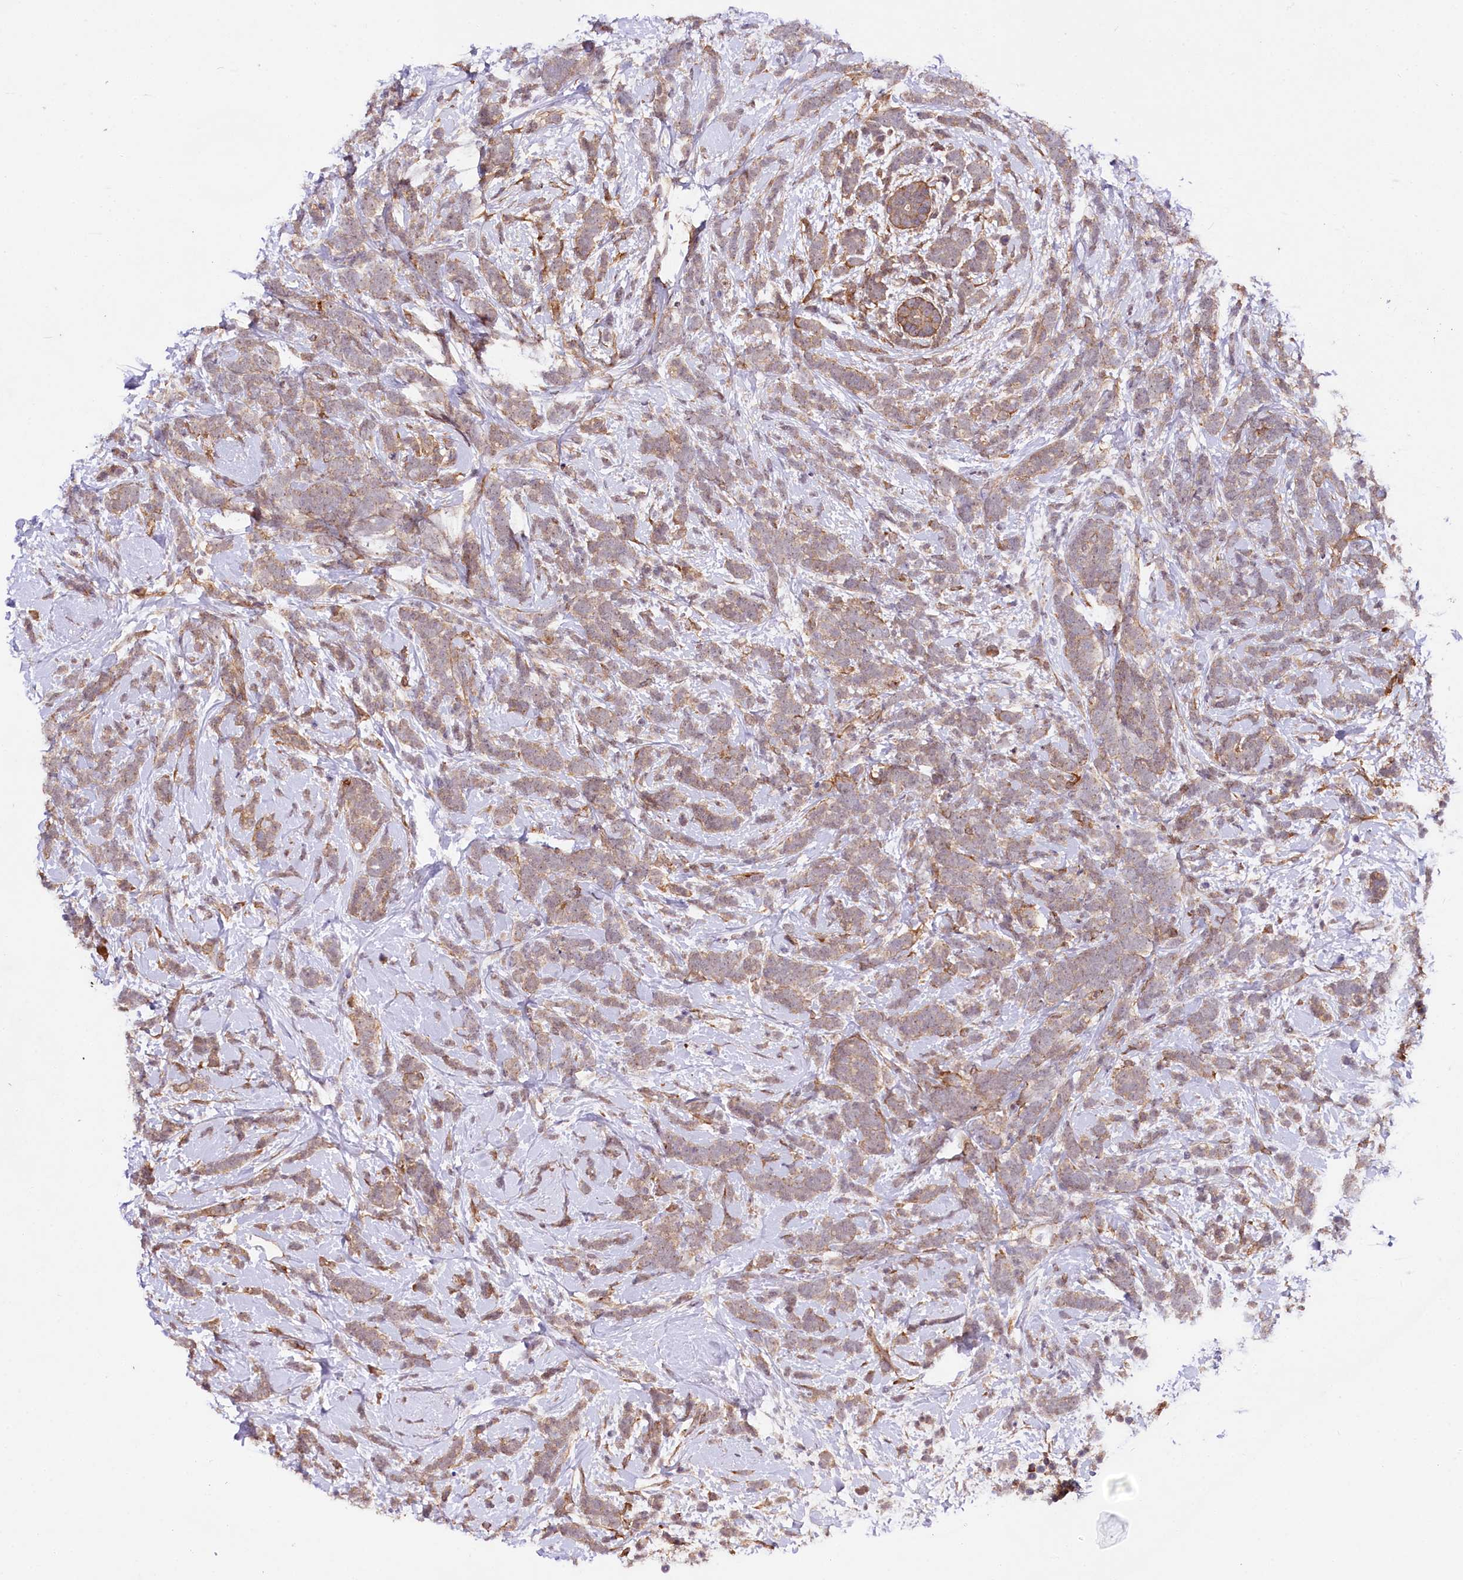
{"staining": {"intensity": "weak", "quantity": ">75%", "location": "cytoplasmic/membranous"}, "tissue": "breast cancer", "cell_type": "Tumor cells", "image_type": "cancer", "snomed": [{"axis": "morphology", "description": "Lobular carcinoma"}, {"axis": "topography", "description": "Breast"}], "caption": "Immunohistochemistry (IHC) staining of breast lobular carcinoma, which demonstrates low levels of weak cytoplasmic/membranous staining in about >75% of tumor cells indicating weak cytoplasmic/membranous protein staining. The staining was performed using DAB (brown) for protein detection and nuclei were counterstained in hematoxylin (blue).", "gene": "PHLDB1", "patient": {"sex": "female", "age": 58}}